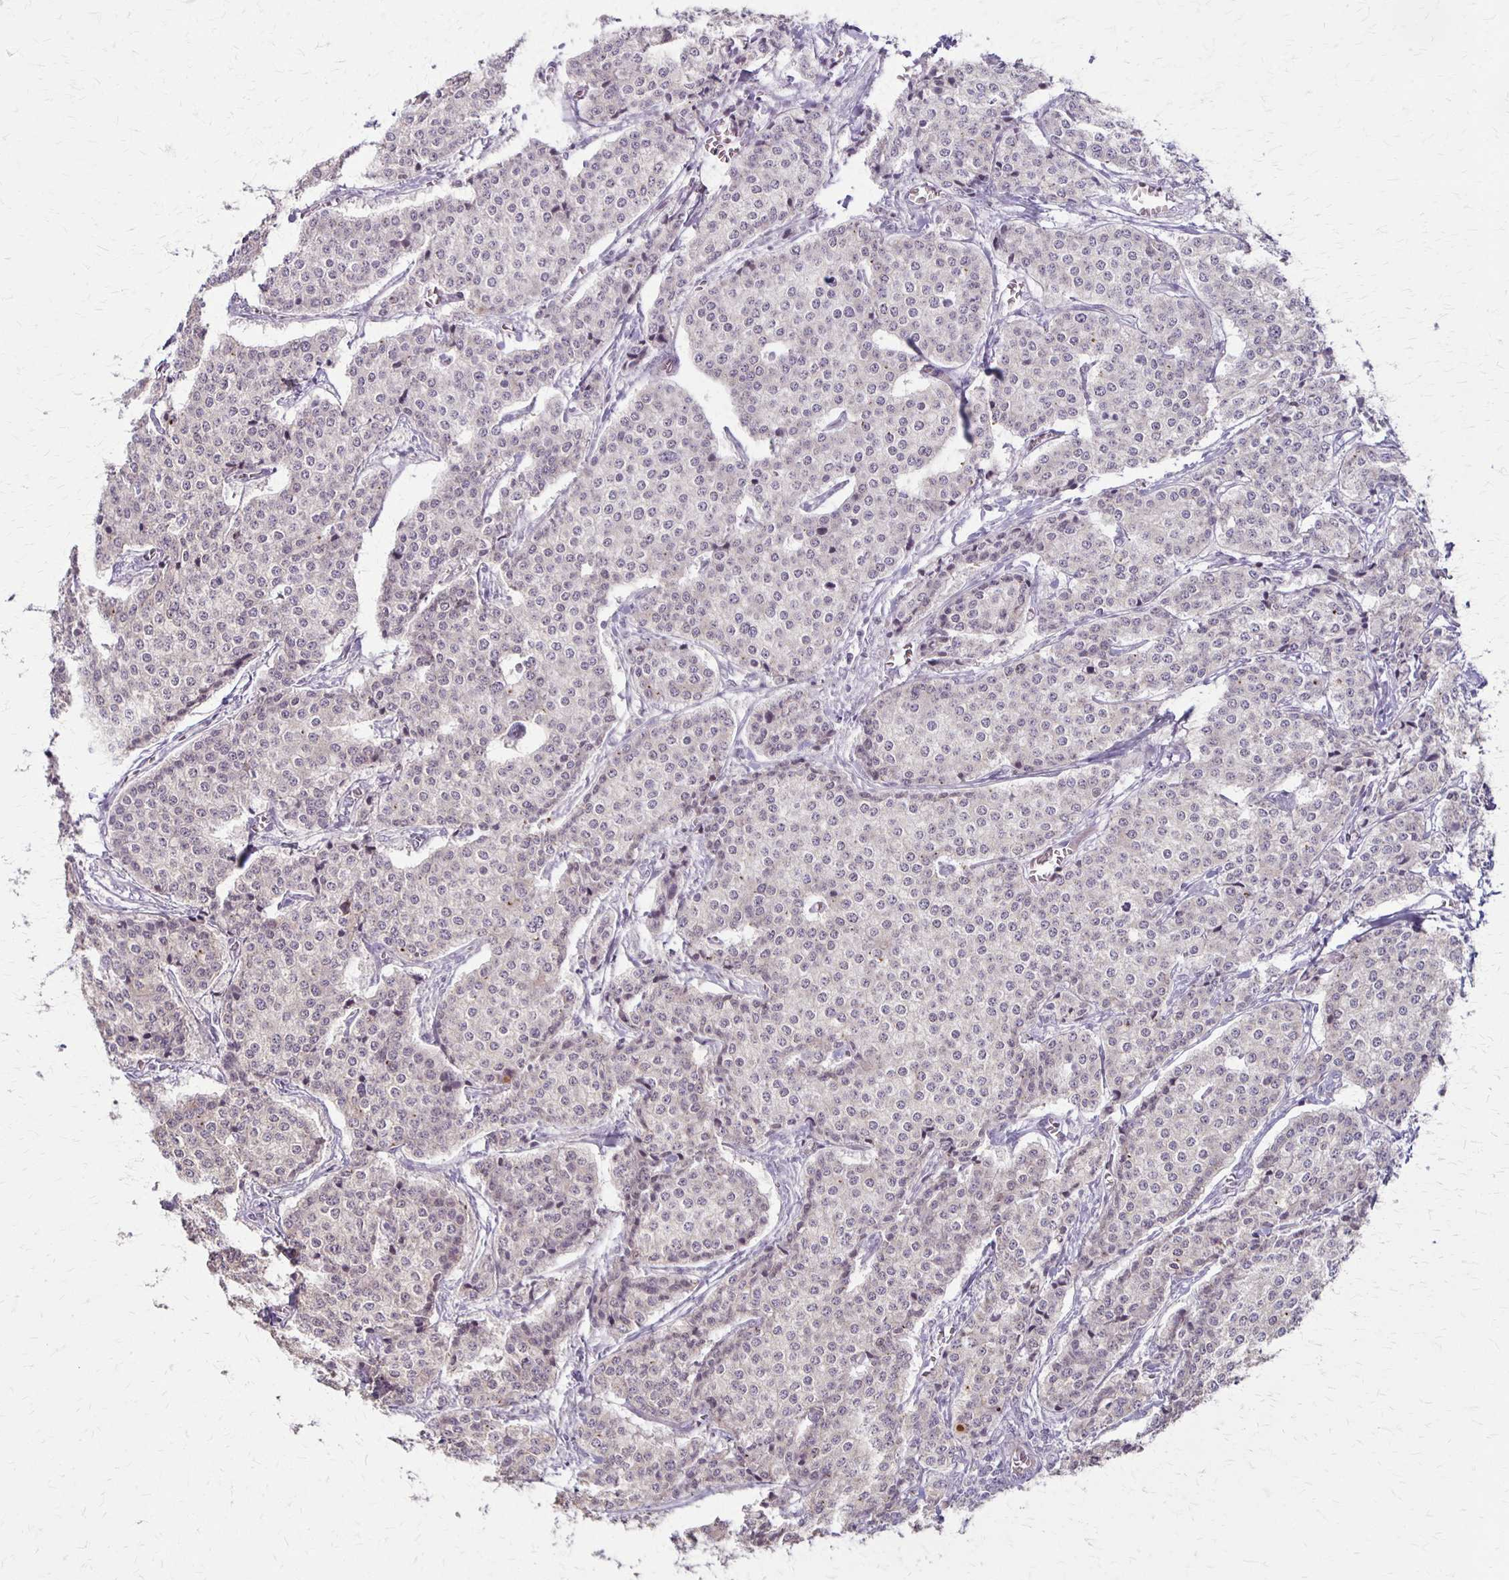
{"staining": {"intensity": "weak", "quantity": "<25%", "location": "cytoplasmic/membranous"}, "tissue": "carcinoid", "cell_type": "Tumor cells", "image_type": "cancer", "snomed": [{"axis": "morphology", "description": "Carcinoid, malignant, NOS"}, {"axis": "topography", "description": "Small intestine"}], "caption": "This is an immunohistochemistry histopathology image of human carcinoid. There is no expression in tumor cells.", "gene": "SLC35E2B", "patient": {"sex": "female", "age": 64}}